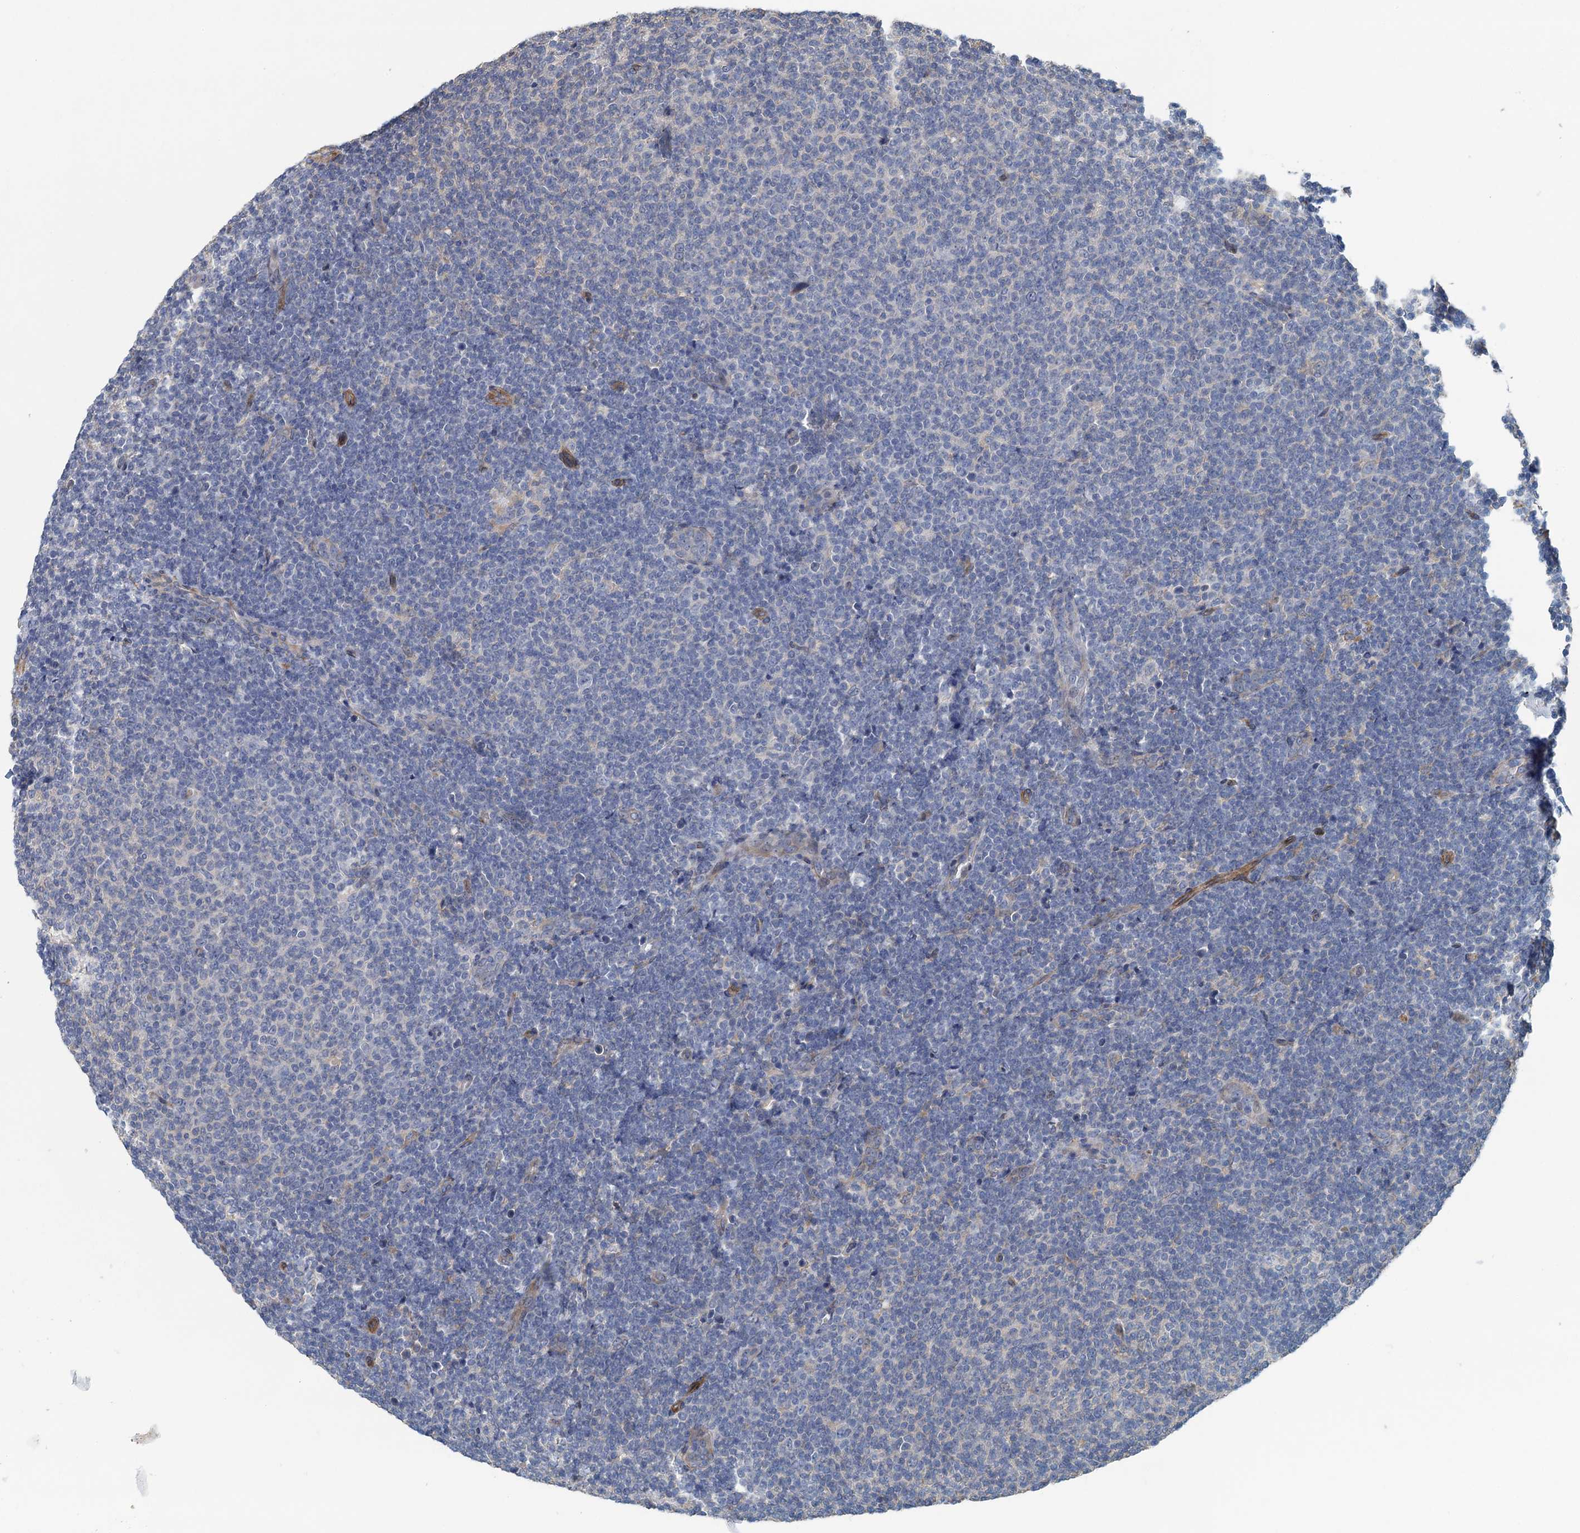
{"staining": {"intensity": "negative", "quantity": "none", "location": "none"}, "tissue": "lymphoma", "cell_type": "Tumor cells", "image_type": "cancer", "snomed": [{"axis": "morphology", "description": "Malignant lymphoma, non-Hodgkin's type, Low grade"}, {"axis": "topography", "description": "Lymph node"}], "caption": "This is a histopathology image of immunohistochemistry staining of low-grade malignant lymphoma, non-Hodgkin's type, which shows no expression in tumor cells.", "gene": "RSAD2", "patient": {"sex": "male", "age": 66}}